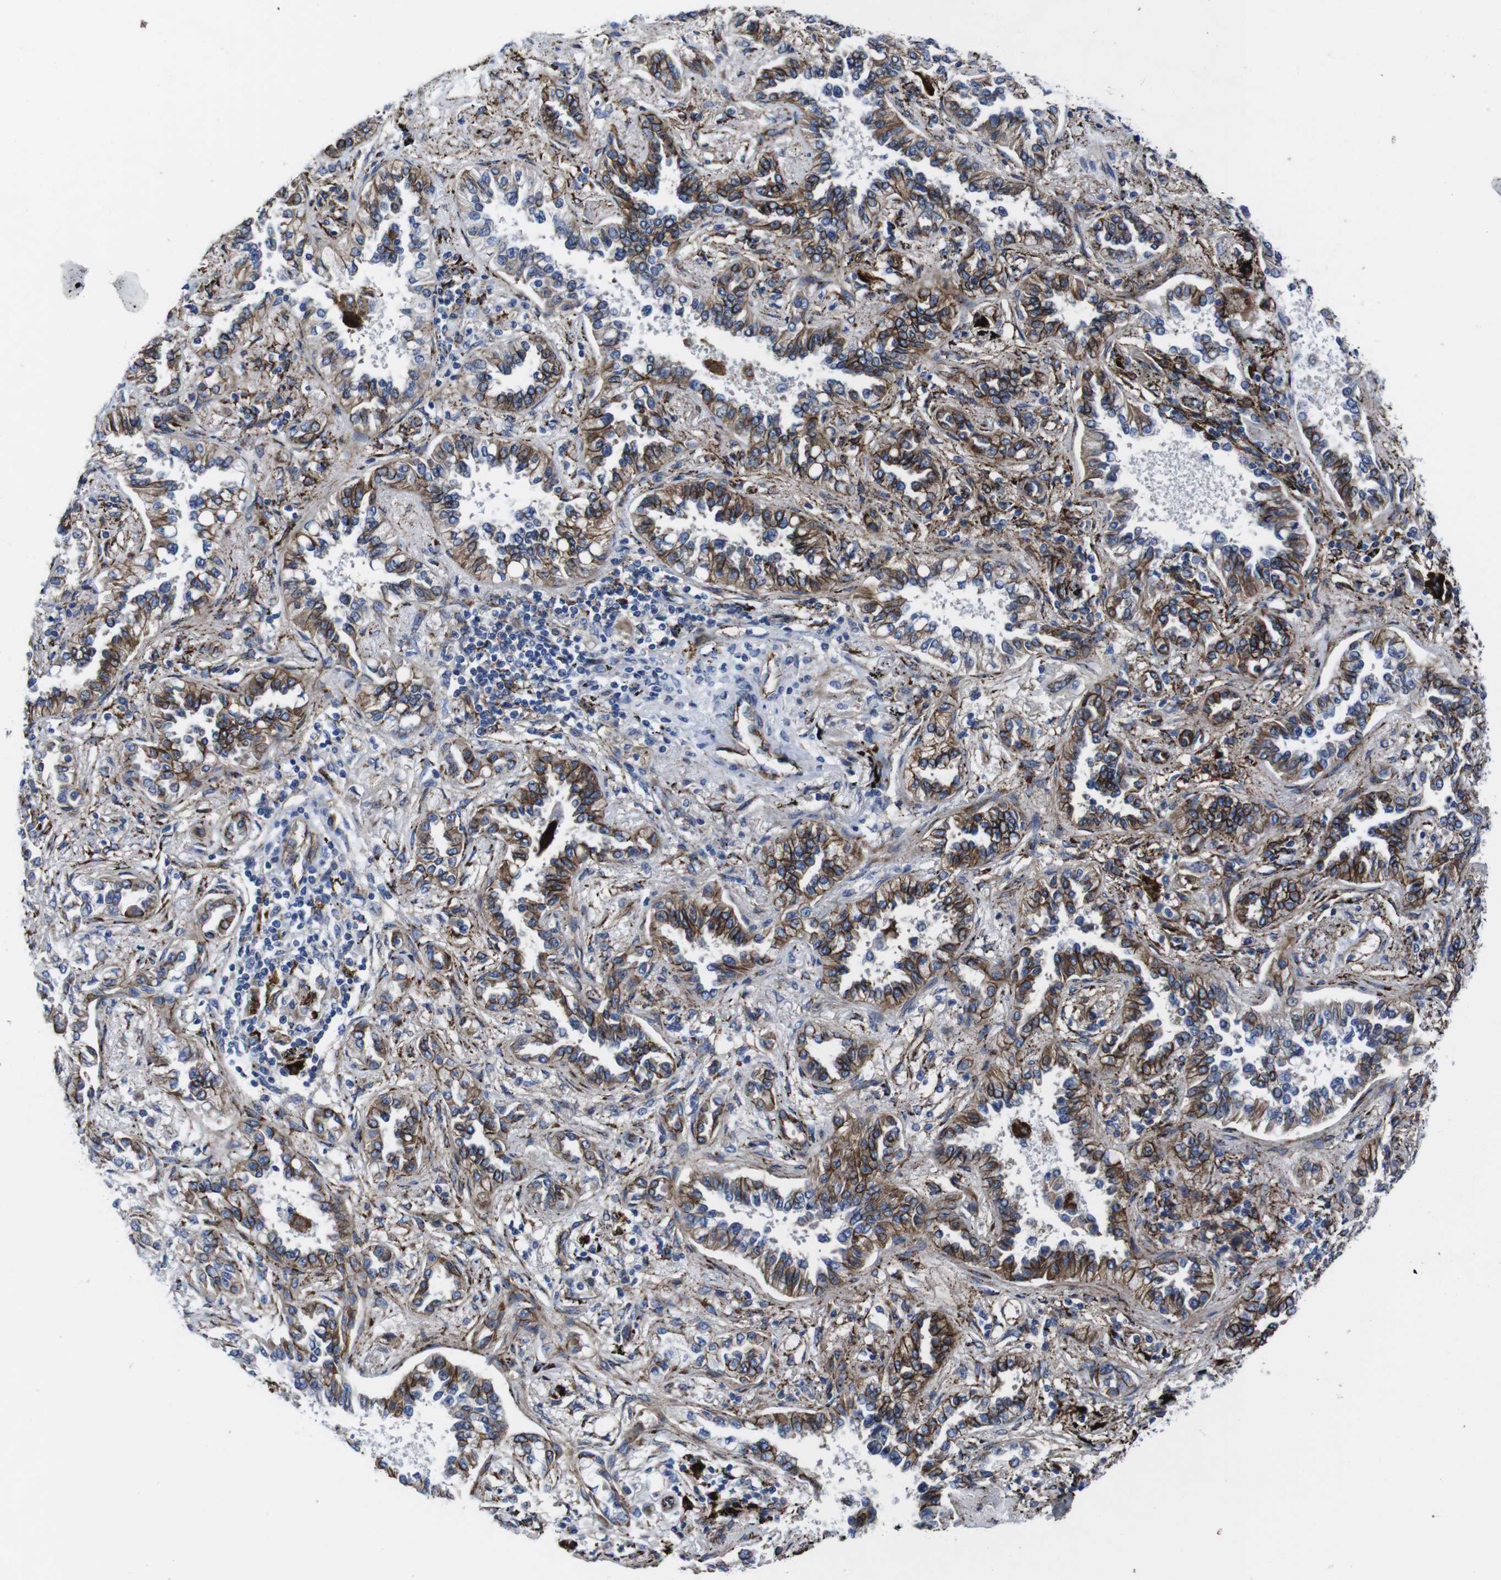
{"staining": {"intensity": "strong", "quantity": ">75%", "location": "cytoplasmic/membranous"}, "tissue": "lung cancer", "cell_type": "Tumor cells", "image_type": "cancer", "snomed": [{"axis": "morphology", "description": "Normal tissue, NOS"}, {"axis": "morphology", "description": "Adenocarcinoma, NOS"}, {"axis": "topography", "description": "Lung"}], "caption": "Protein staining by IHC demonstrates strong cytoplasmic/membranous positivity in about >75% of tumor cells in adenocarcinoma (lung). The staining was performed using DAB to visualize the protein expression in brown, while the nuclei were stained in blue with hematoxylin (Magnification: 20x).", "gene": "NUMB", "patient": {"sex": "male", "age": 59}}